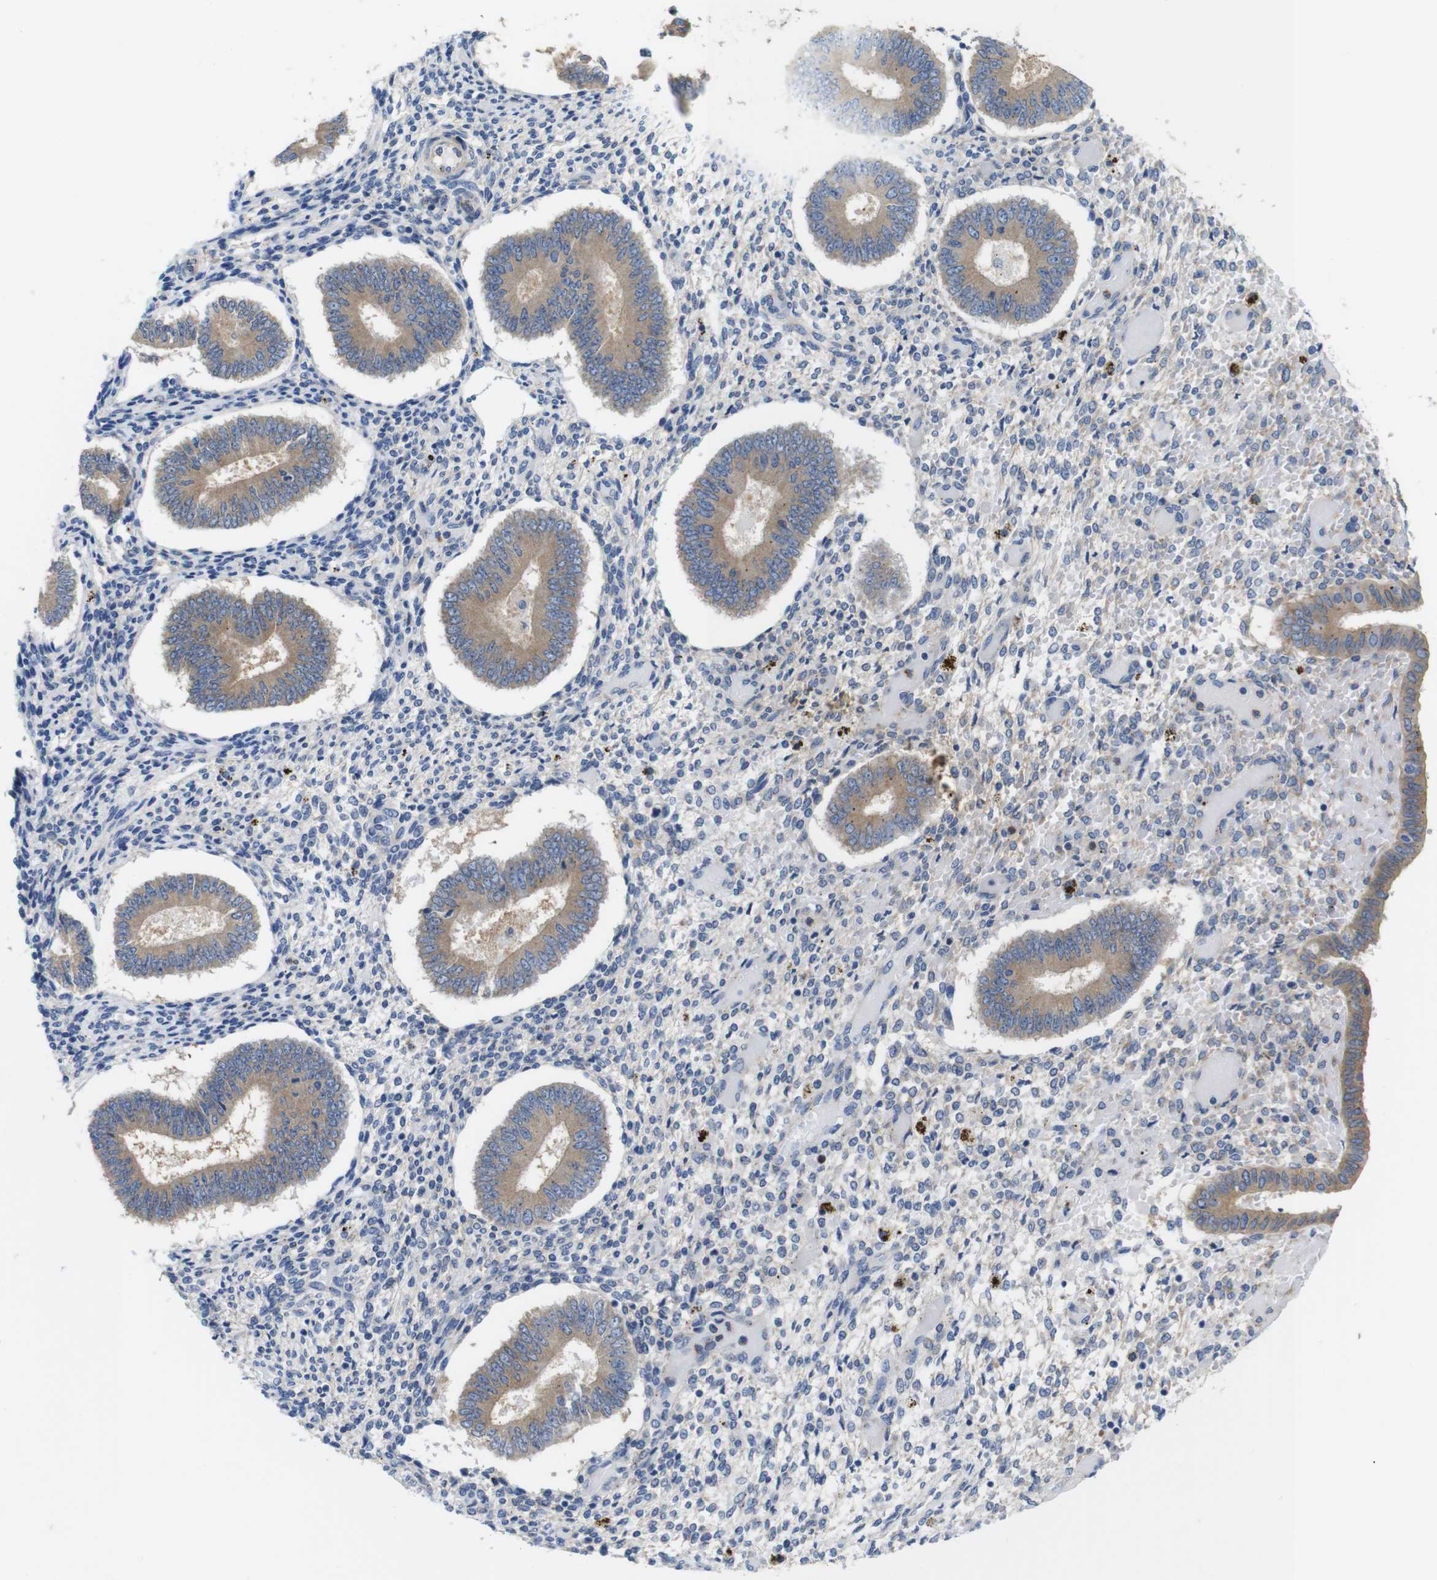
{"staining": {"intensity": "weak", "quantity": "25%-75%", "location": "cytoplasmic/membranous"}, "tissue": "endometrium", "cell_type": "Cells in endometrial stroma", "image_type": "normal", "snomed": [{"axis": "morphology", "description": "Normal tissue, NOS"}, {"axis": "topography", "description": "Endometrium"}], "caption": "Immunohistochemistry staining of benign endometrium, which reveals low levels of weak cytoplasmic/membranous expression in approximately 25%-75% of cells in endometrial stroma indicating weak cytoplasmic/membranous protein staining. The staining was performed using DAB (brown) for protein detection and nuclei were counterstained in hematoxylin (blue).", "gene": "DDRGK1", "patient": {"sex": "female", "age": 42}}